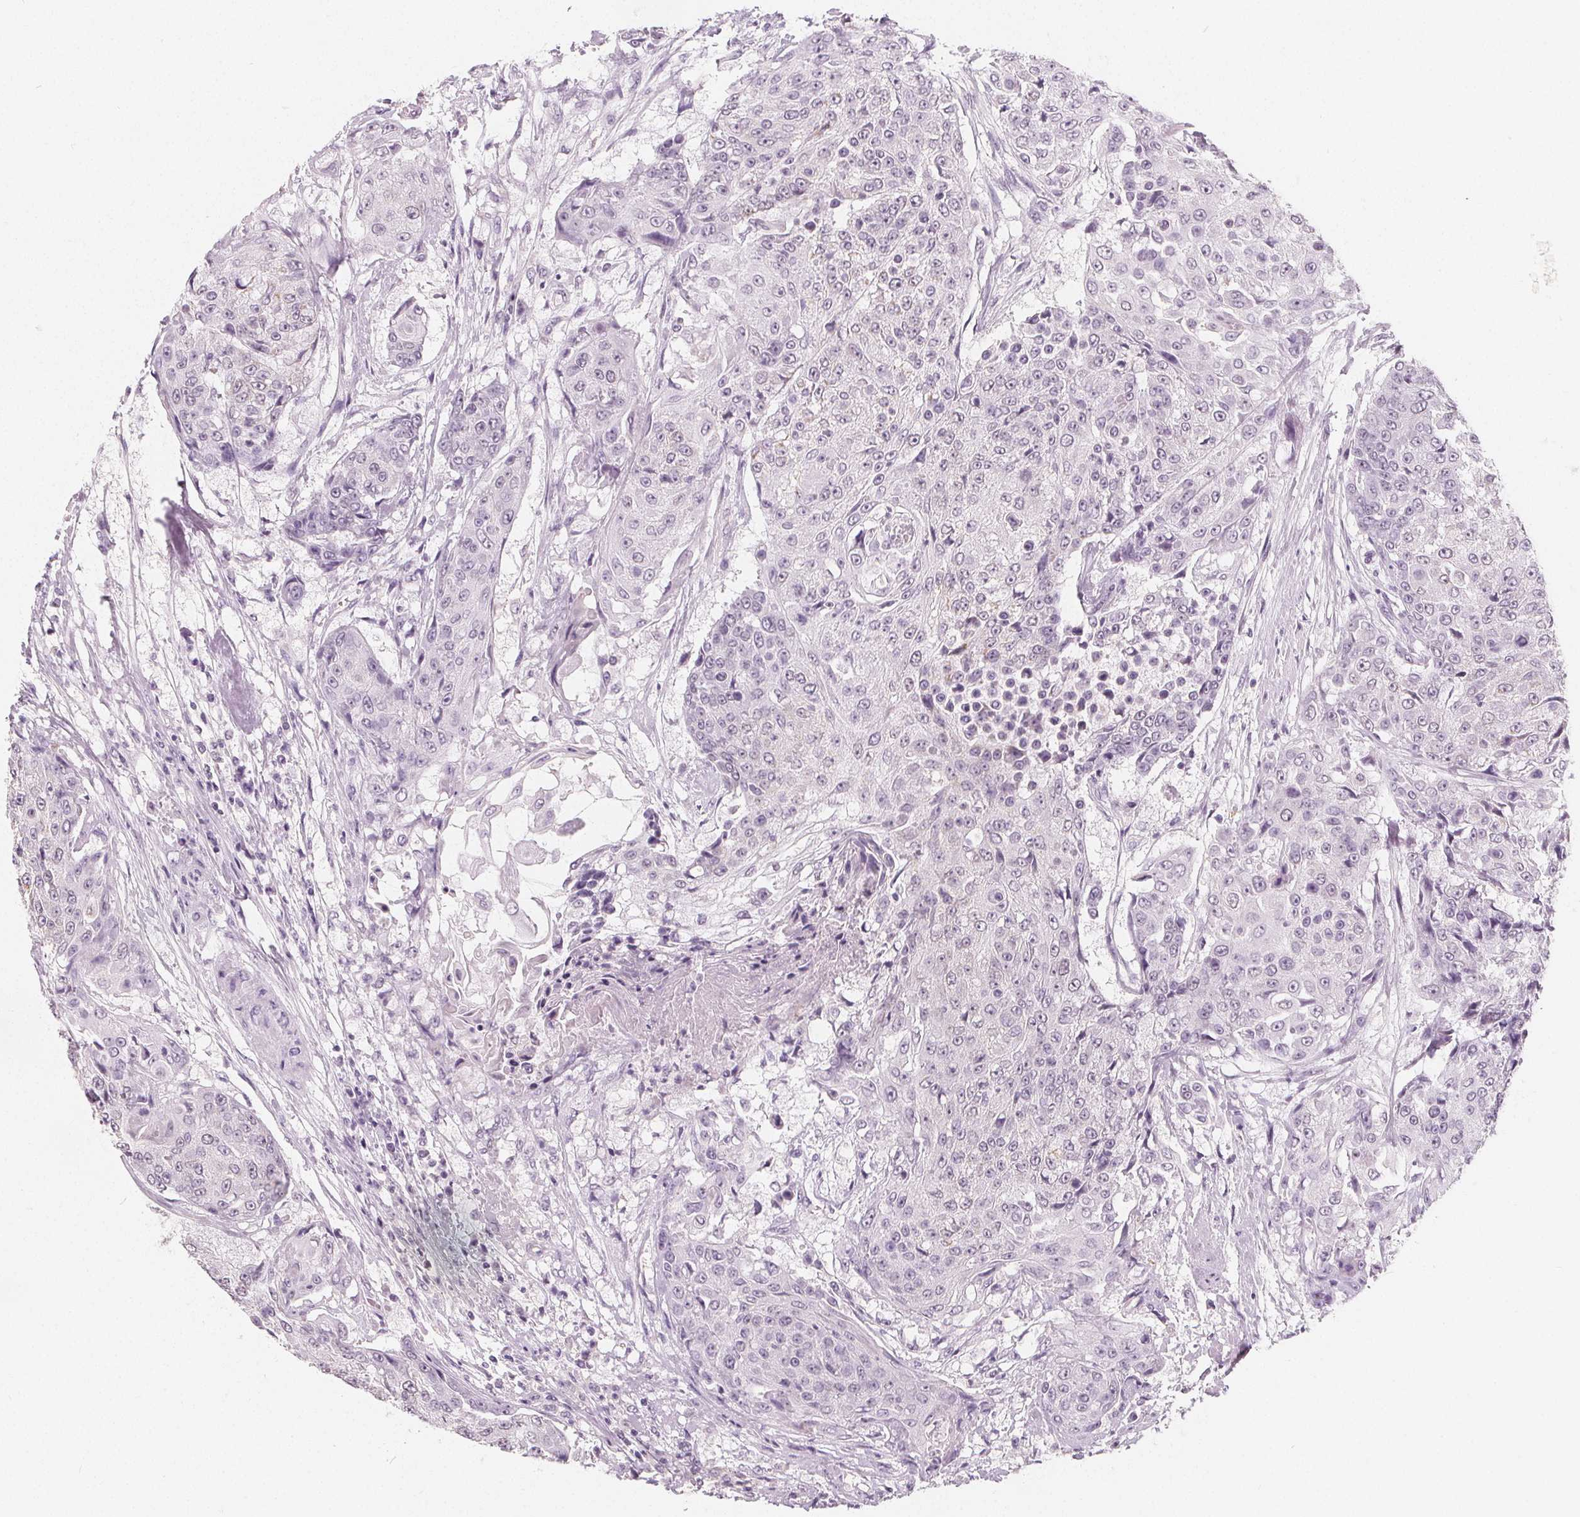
{"staining": {"intensity": "negative", "quantity": "none", "location": "none"}, "tissue": "urothelial cancer", "cell_type": "Tumor cells", "image_type": "cancer", "snomed": [{"axis": "morphology", "description": "Urothelial carcinoma, High grade"}, {"axis": "topography", "description": "Urinary bladder"}], "caption": "DAB immunohistochemical staining of human urothelial cancer demonstrates no significant staining in tumor cells.", "gene": "DBX2", "patient": {"sex": "female", "age": 63}}